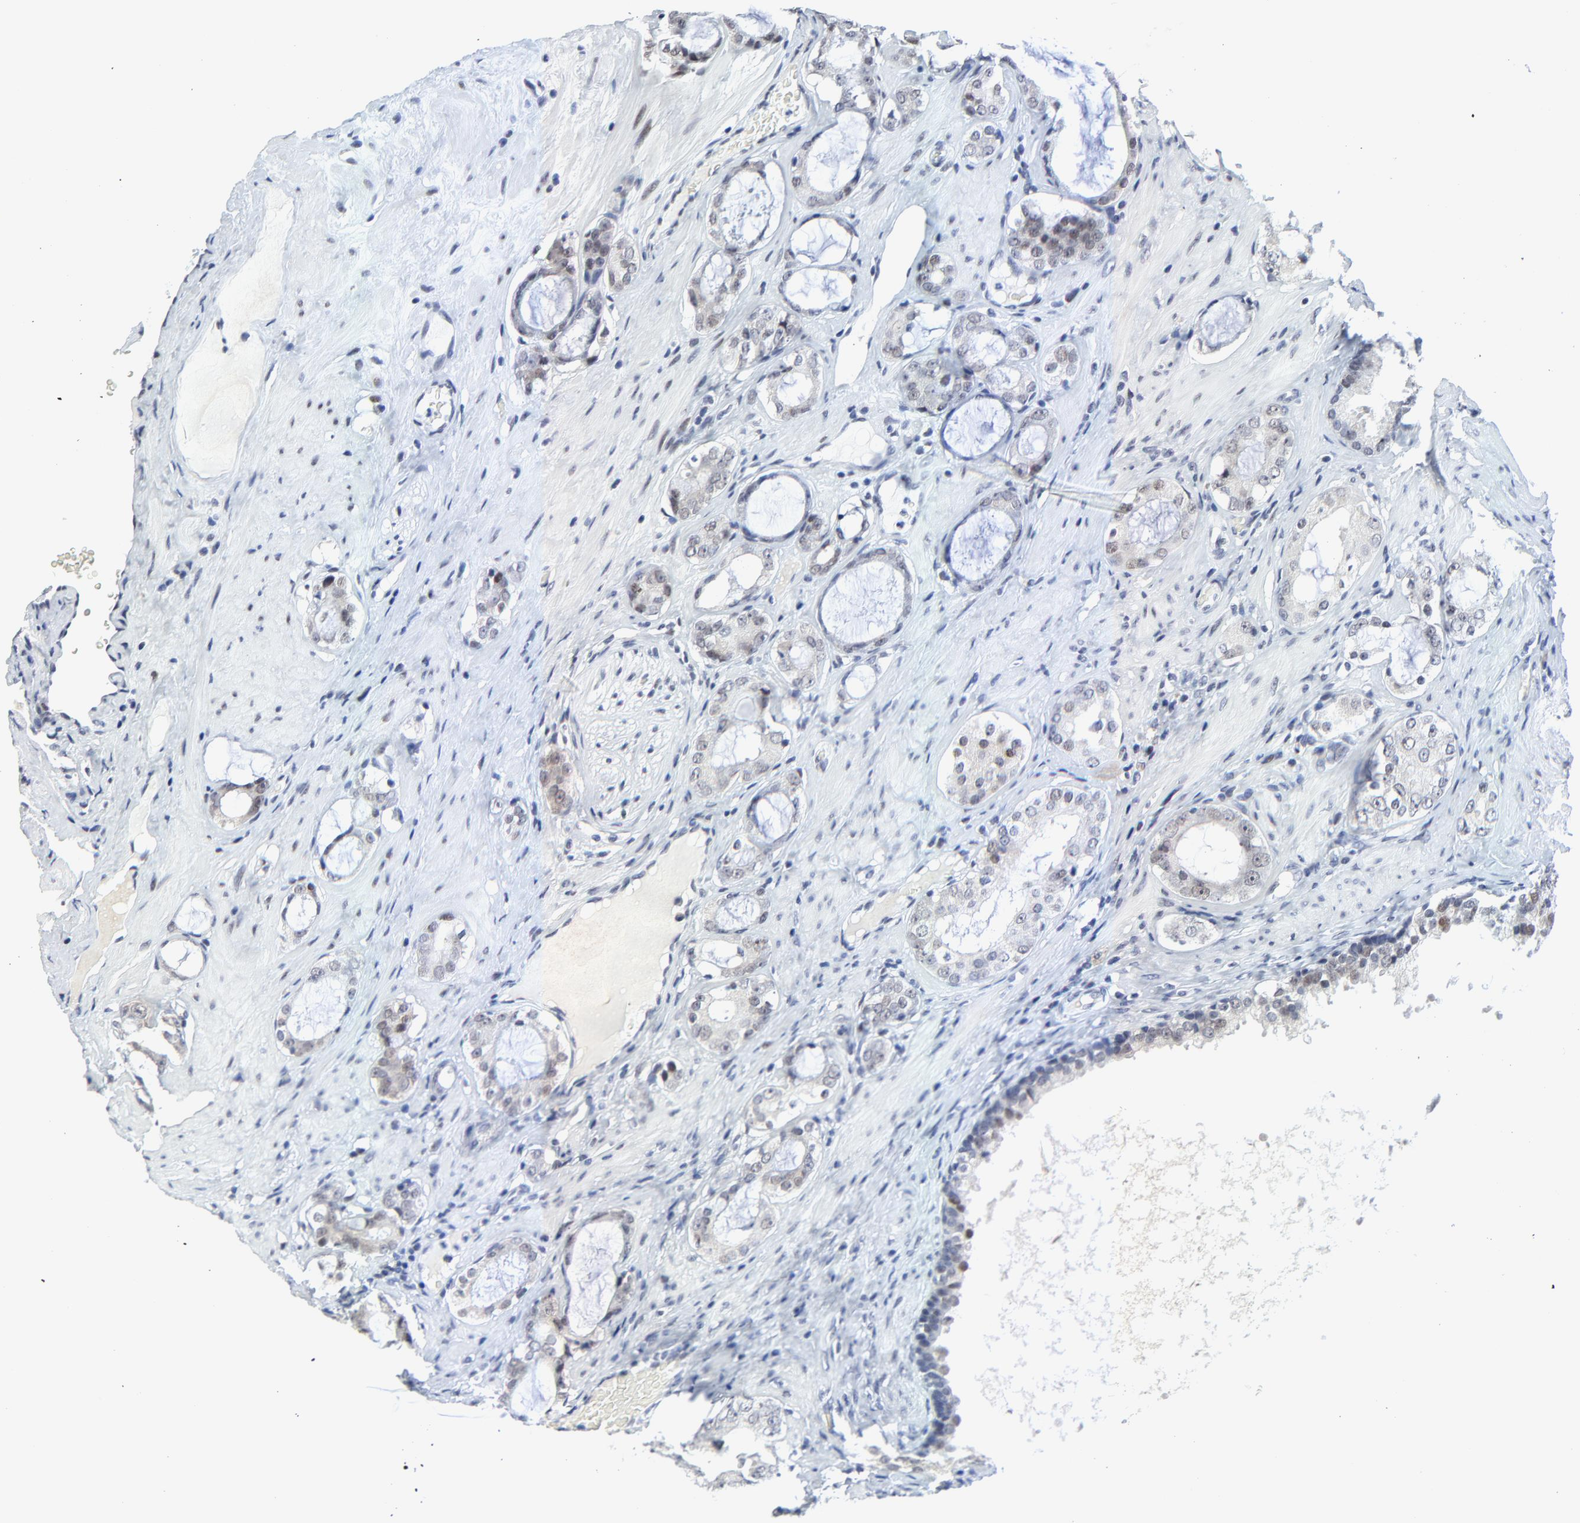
{"staining": {"intensity": "weak", "quantity": "25%-75%", "location": "cytoplasmic/membranous,nuclear"}, "tissue": "prostate cancer", "cell_type": "Tumor cells", "image_type": "cancer", "snomed": [{"axis": "morphology", "description": "Adenocarcinoma, Medium grade"}, {"axis": "topography", "description": "Prostate"}], "caption": "Protein staining shows weak cytoplasmic/membranous and nuclear staining in approximately 25%-75% of tumor cells in prostate medium-grade adenocarcinoma.", "gene": "ZNF589", "patient": {"sex": "male", "age": 73}}